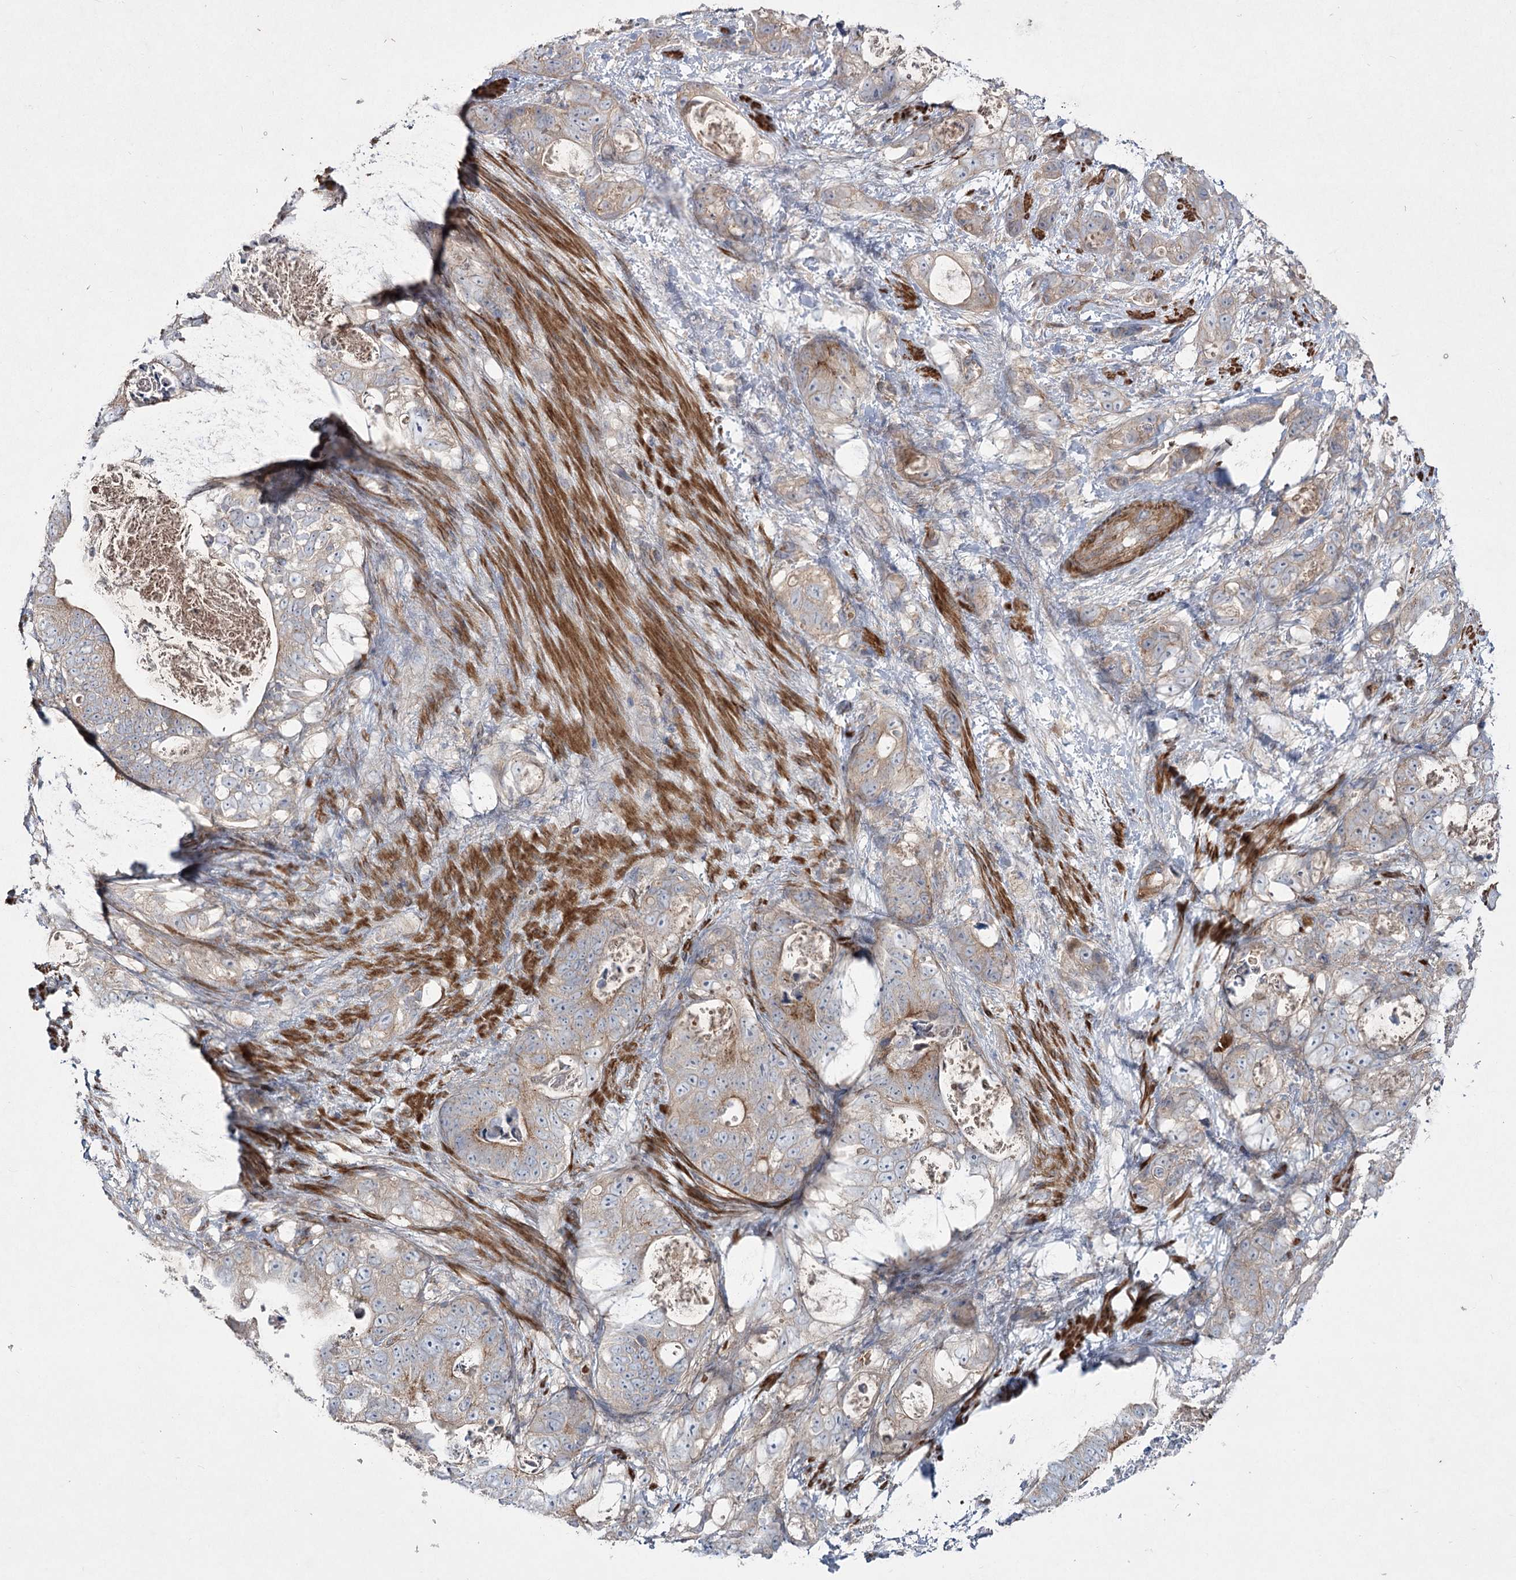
{"staining": {"intensity": "moderate", "quantity": "25%-75%", "location": "cytoplasmic/membranous"}, "tissue": "stomach cancer", "cell_type": "Tumor cells", "image_type": "cancer", "snomed": [{"axis": "morphology", "description": "Normal tissue, NOS"}, {"axis": "morphology", "description": "Adenocarcinoma, NOS"}, {"axis": "topography", "description": "Stomach"}], "caption": "Adenocarcinoma (stomach) tissue reveals moderate cytoplasmic/membranous staining in approximately 25%-75% of tumor cells, visualized by immunohistochemistry.", "gene": "KIAA0825", "patient": {"sex": "female", "age": 89}}